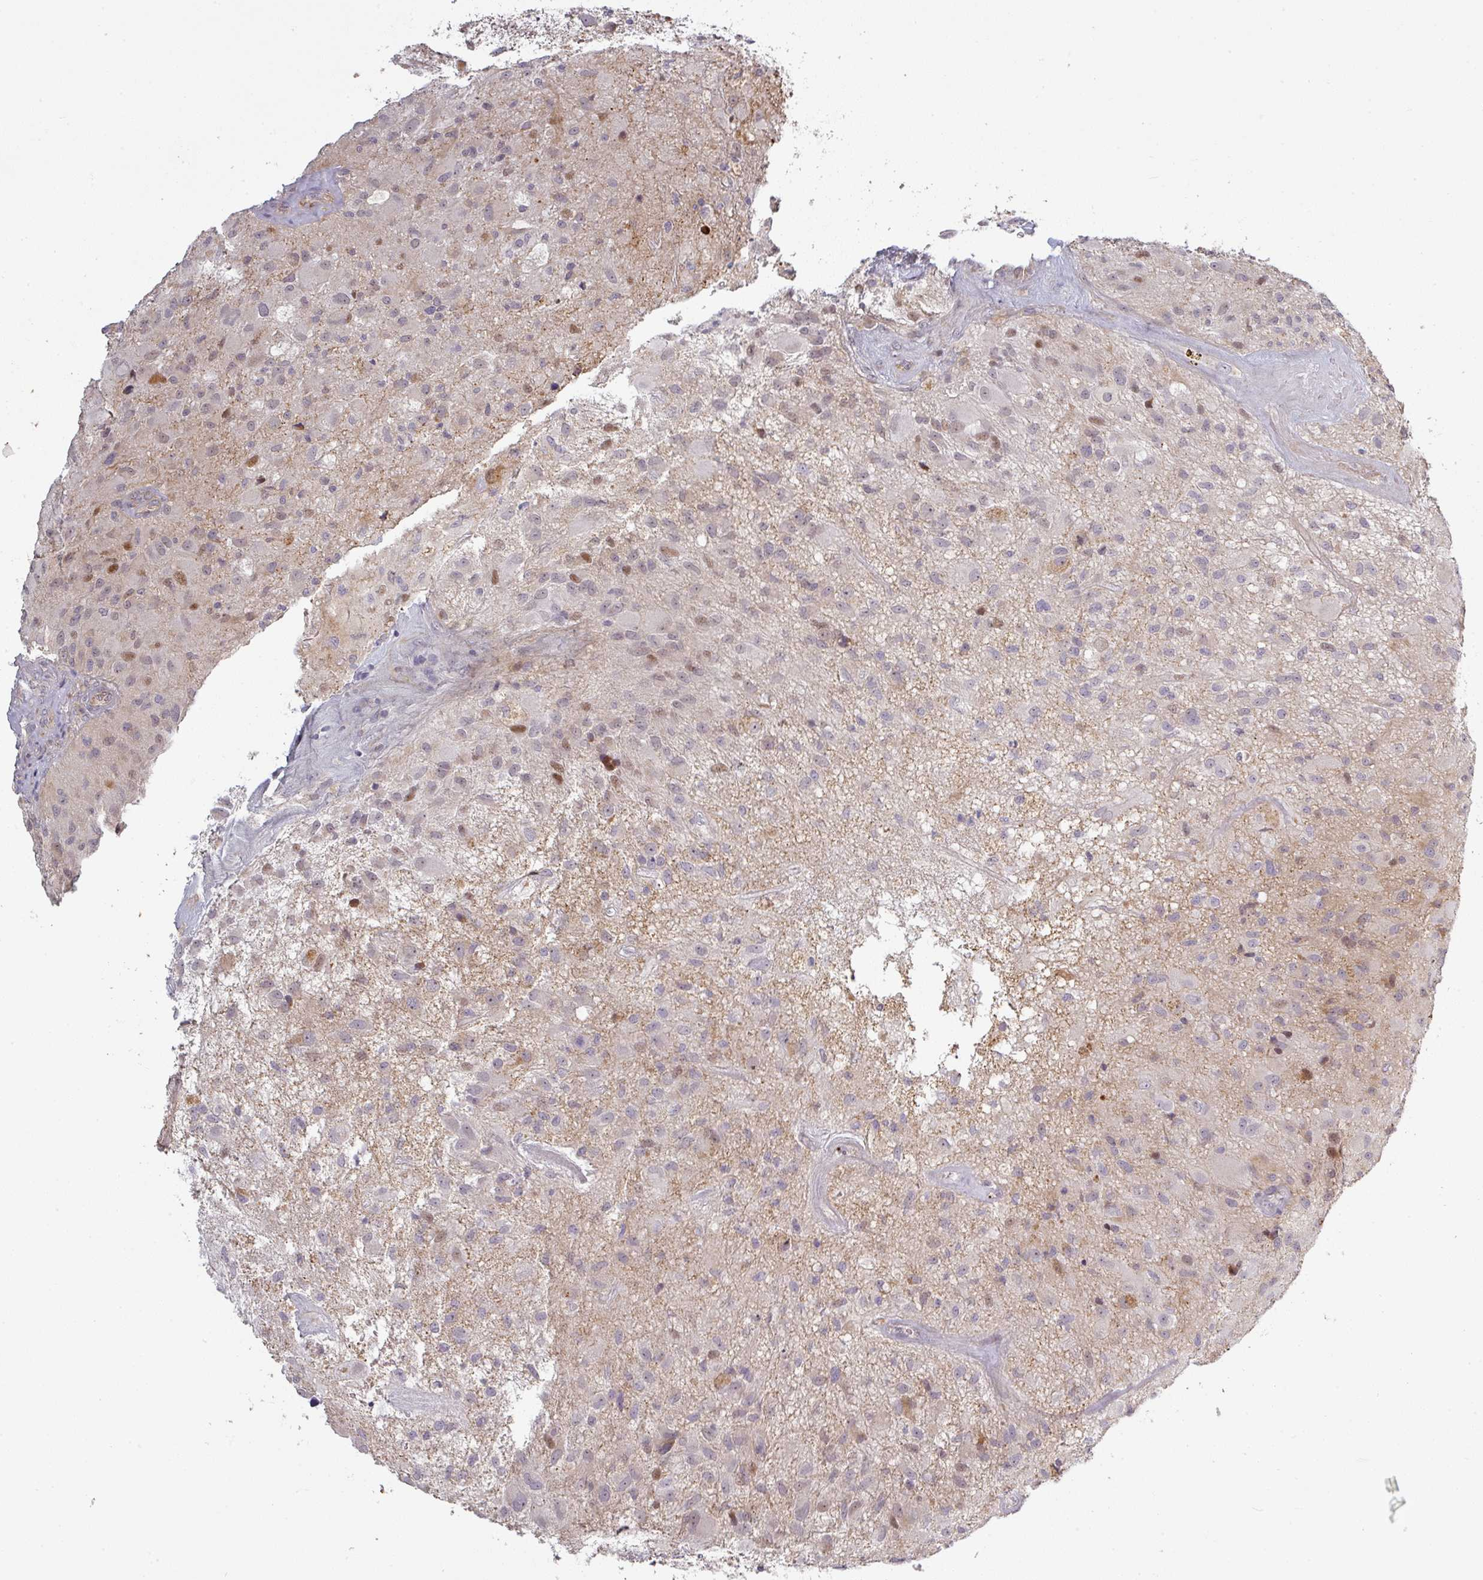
{"staining": {"intensity": "moderate", "quantity": "<25%", "location": "nuclear"}, "tissue": "glioma", "cell_type": "Tumor cells", "image_type": "cancer", "snomed": [{"axis": "morphology", "description": "Glioma, malignant, High grade"}, {"axis": "topography", "description": "Brain"}], "caption": "Glioma stained for a protein exhibits moderate nuclear positivity in tumor cells.", "gene": "C2orf16", "patient": {"sex": "female", "age": 67}}